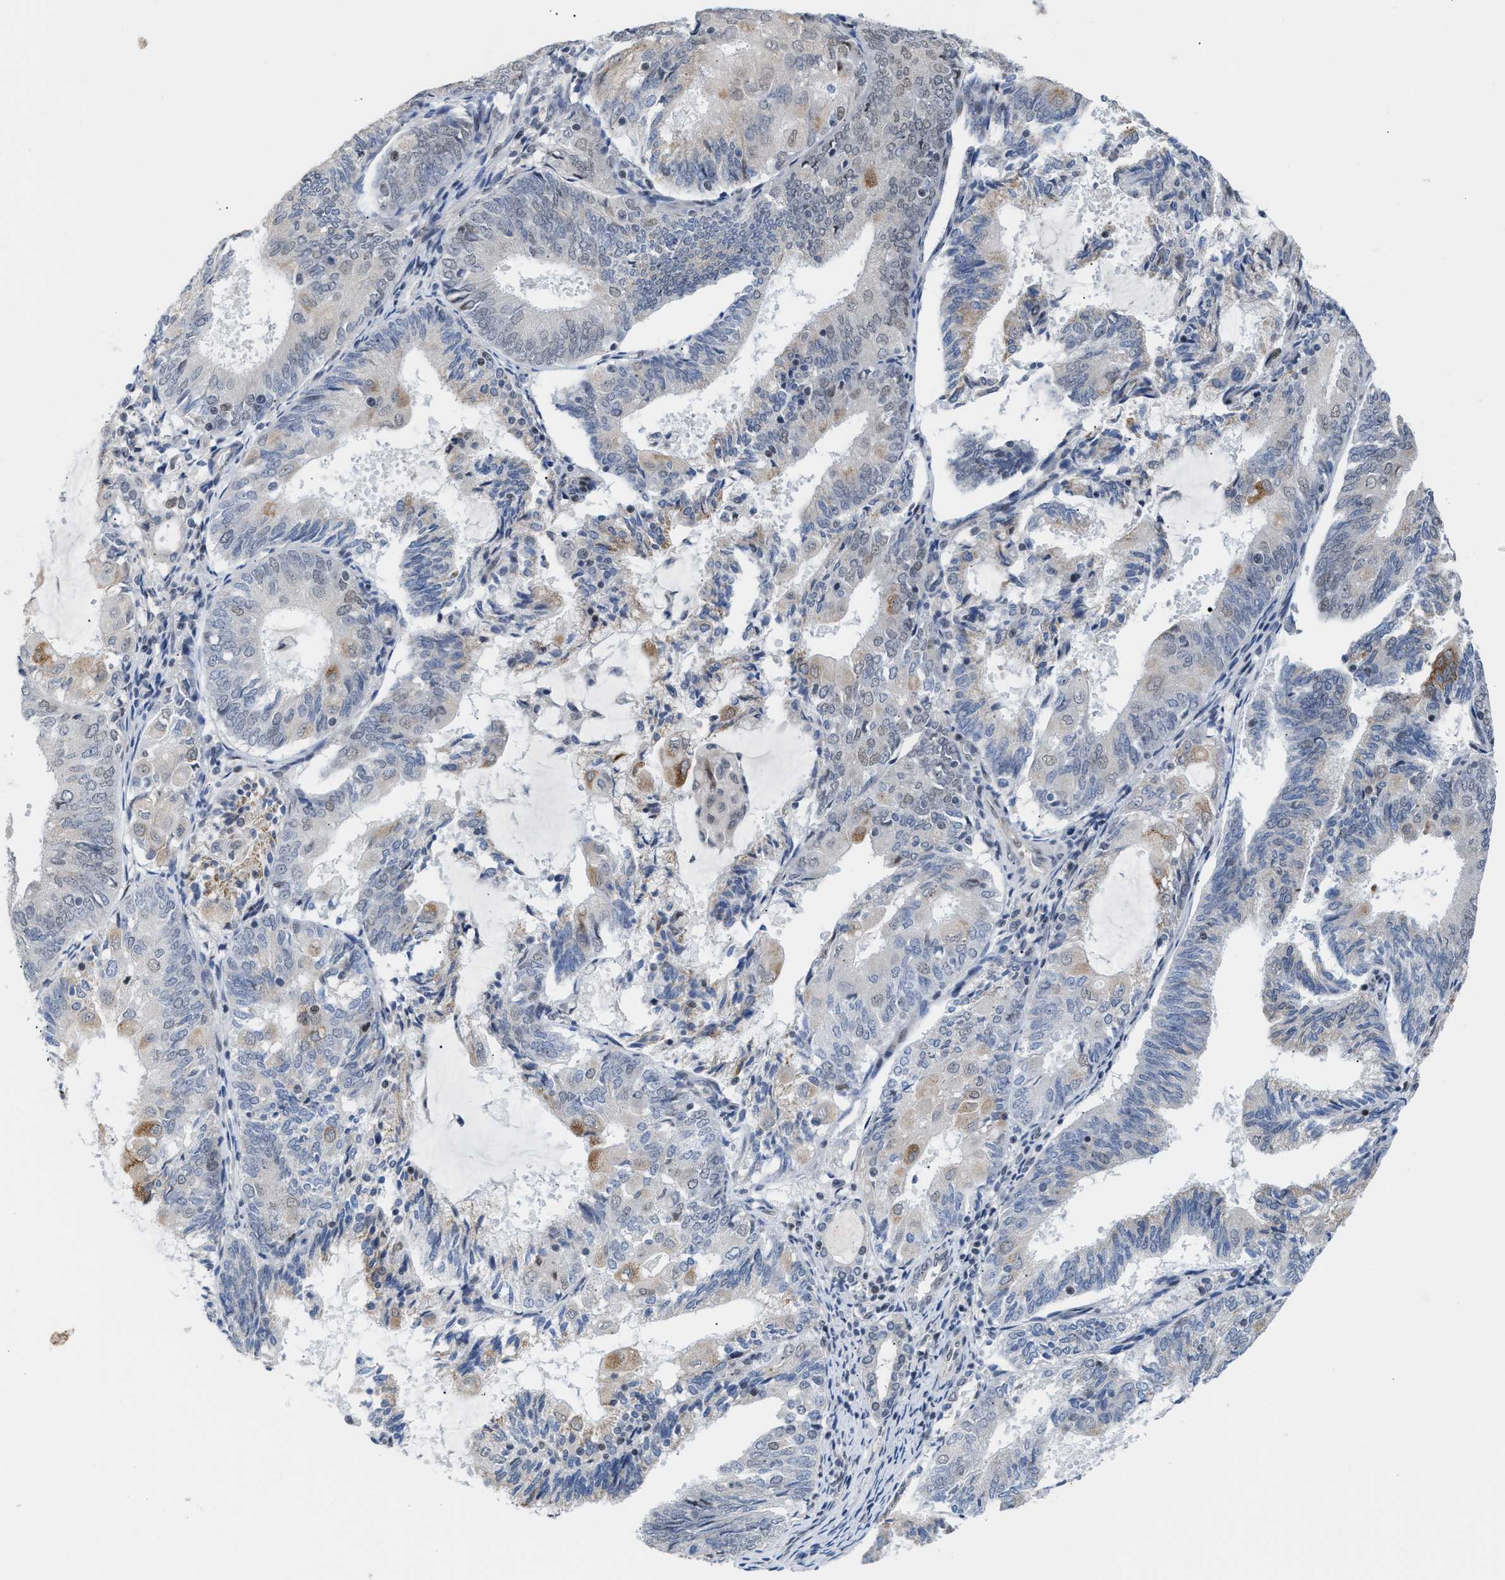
{"staining": {"intensity": "moderate", "quantity": "<25%", "location": "cytoplasmic/membranous"}, "tissue": "endometrial cancer", "cell_type": "Tumor cells", "image_type": "cancer", "snomed": [{"axis": "morphology", "description": "Adenocarcinoma, NOS"}, {"axis": "topography", "description": "Endometrium"}], "caption": "The photomicrograph displays a brown stain indicating the presence of a protein in the cytoplasmic/membranous of tumor cells in adenocarcinoma (endometrial).", "gene": "TXNRD3", "patient": {"sex": "female", "age": 81}}